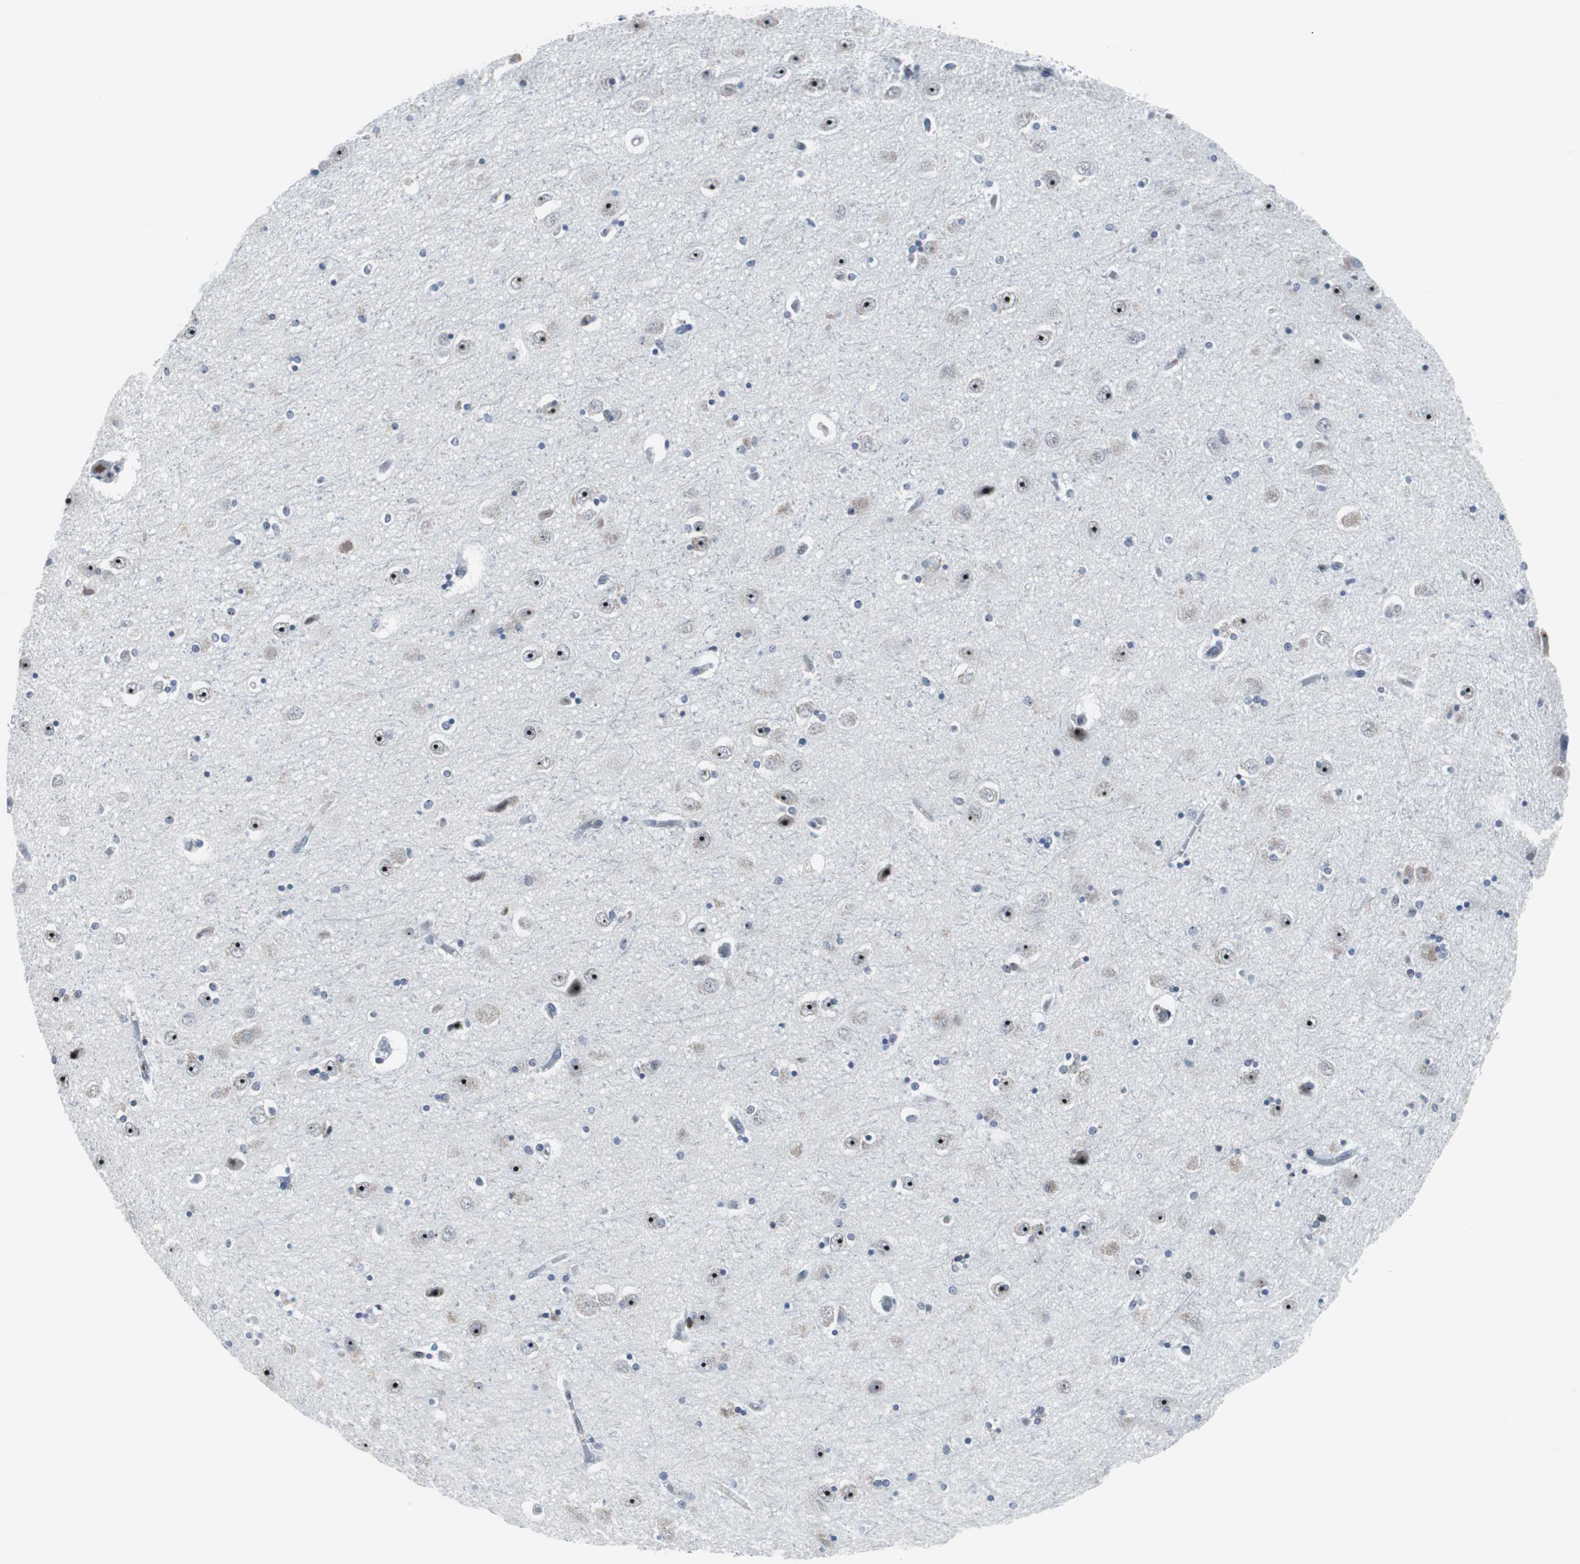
{"staining": {"intensity": "strong", "quantity": "<25%", "location": "nuclear"}, "tissue": "hippocampus", "cell_type": "Glial cells", "image_type": "normal", "snomed": [{"axis": "morphology", "description": "Normal tissue, NOS"}, {"axis": "topography", "description": "Hippocampus"}], "caption": "Hippocampus stained for a protein (brown) exhibits strong nuclear positive positivity in approximately <25% of glial cells.", "gene": "DOK1", "patient": {"sex": "female", "age": 54}}